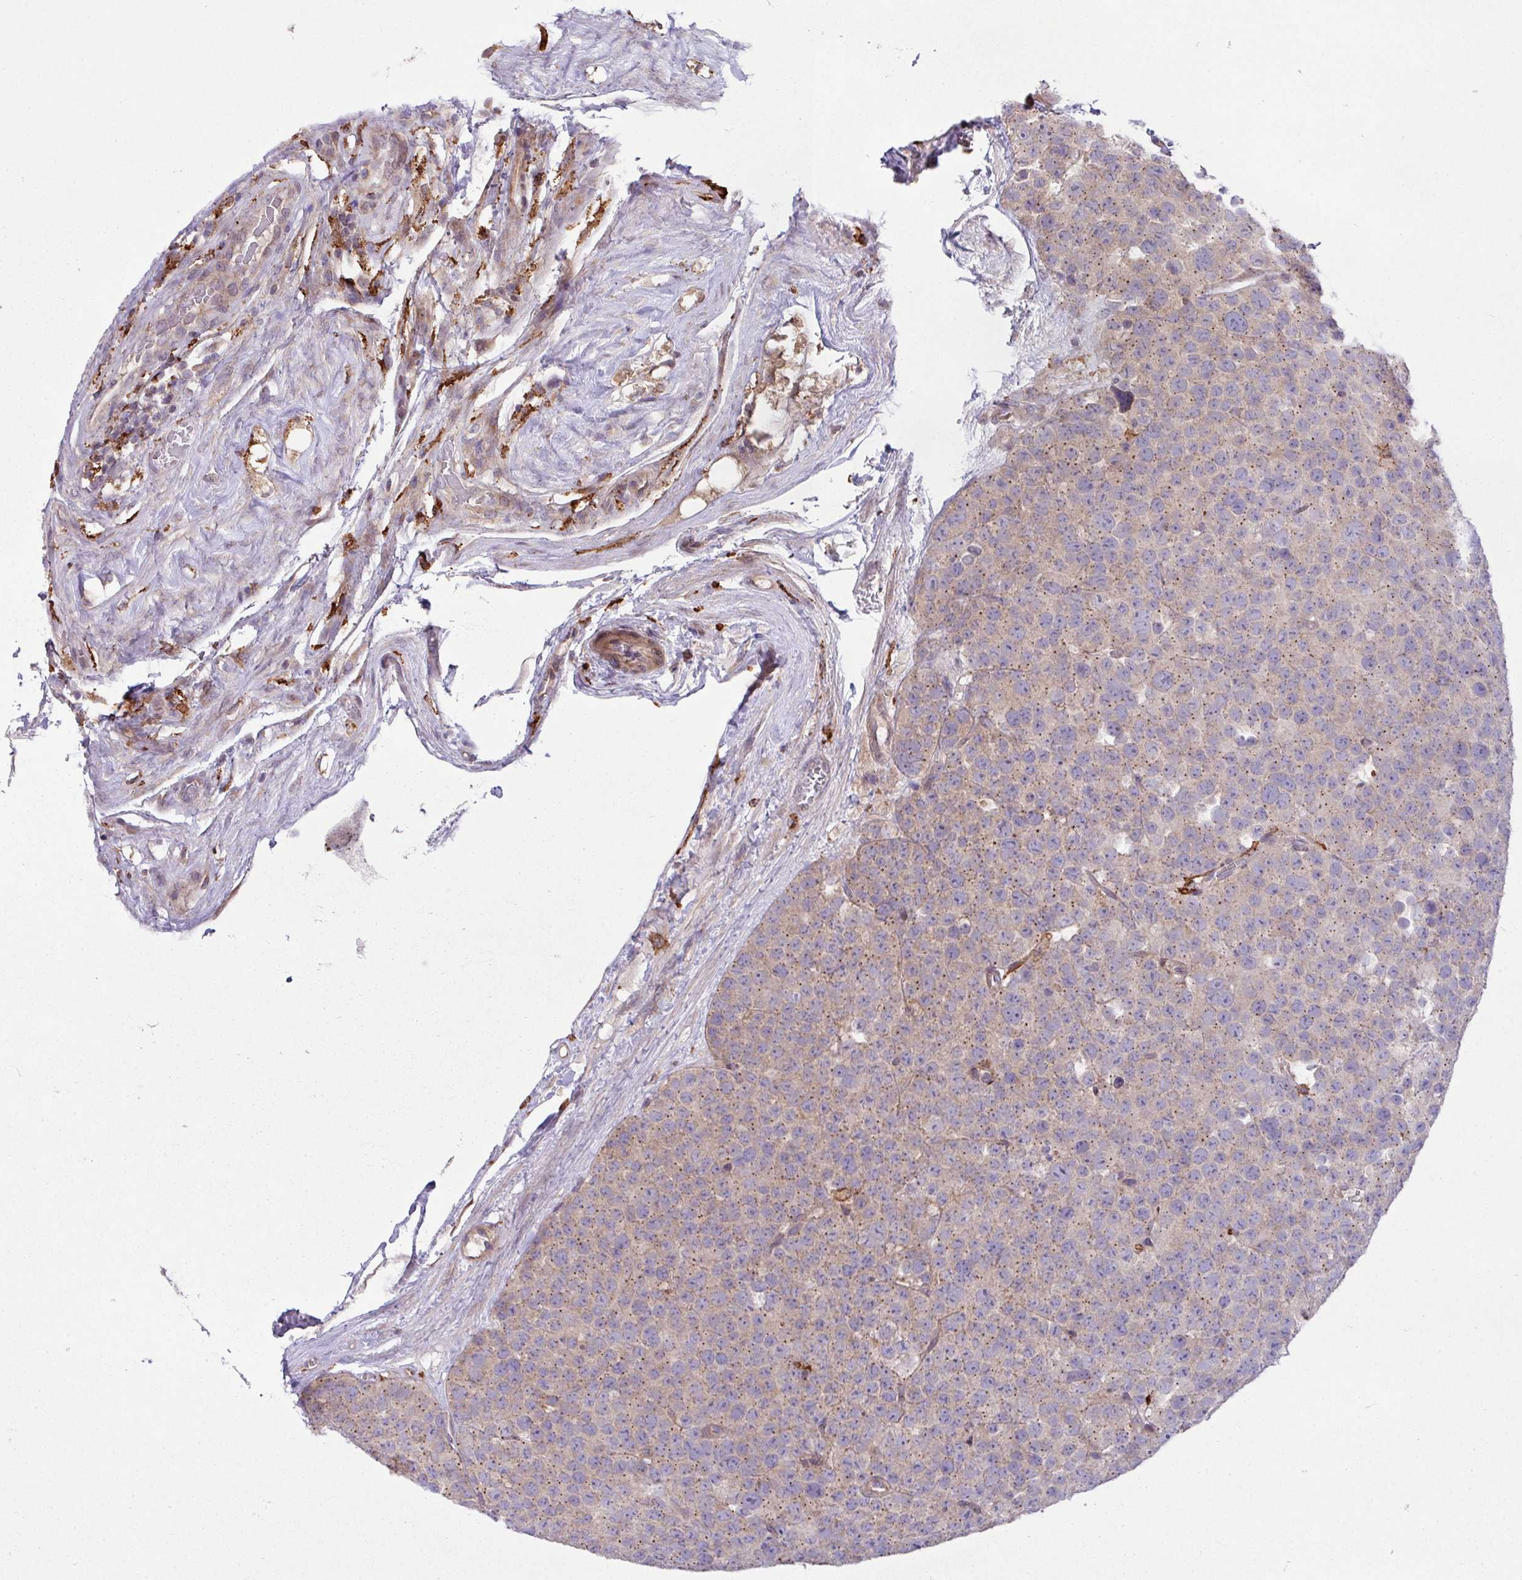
{"staining": {"intensity": "weak", "quantity": ">75%", "location": "cytoplasmic/membranous"}, "tissue": "testis cancer", "cell_type": "Tumor cells", "image_type": "cancer", "snomed": [{"axis": "morphology", "description": "Seminoma, NOS"}, {"axis": "topography", "description": "Testis"}], "caption": "This image demonstrates testis seminoma stained with immunohistochemistry (IHC) to label a protein in brown. The cytoplasmic/membranous of tumor cells show weak positivity for the protein. Nuclei are counter-stained blue.", "gene": "ARHGEF25", "patient": {"sex": "male", "age": 71}}